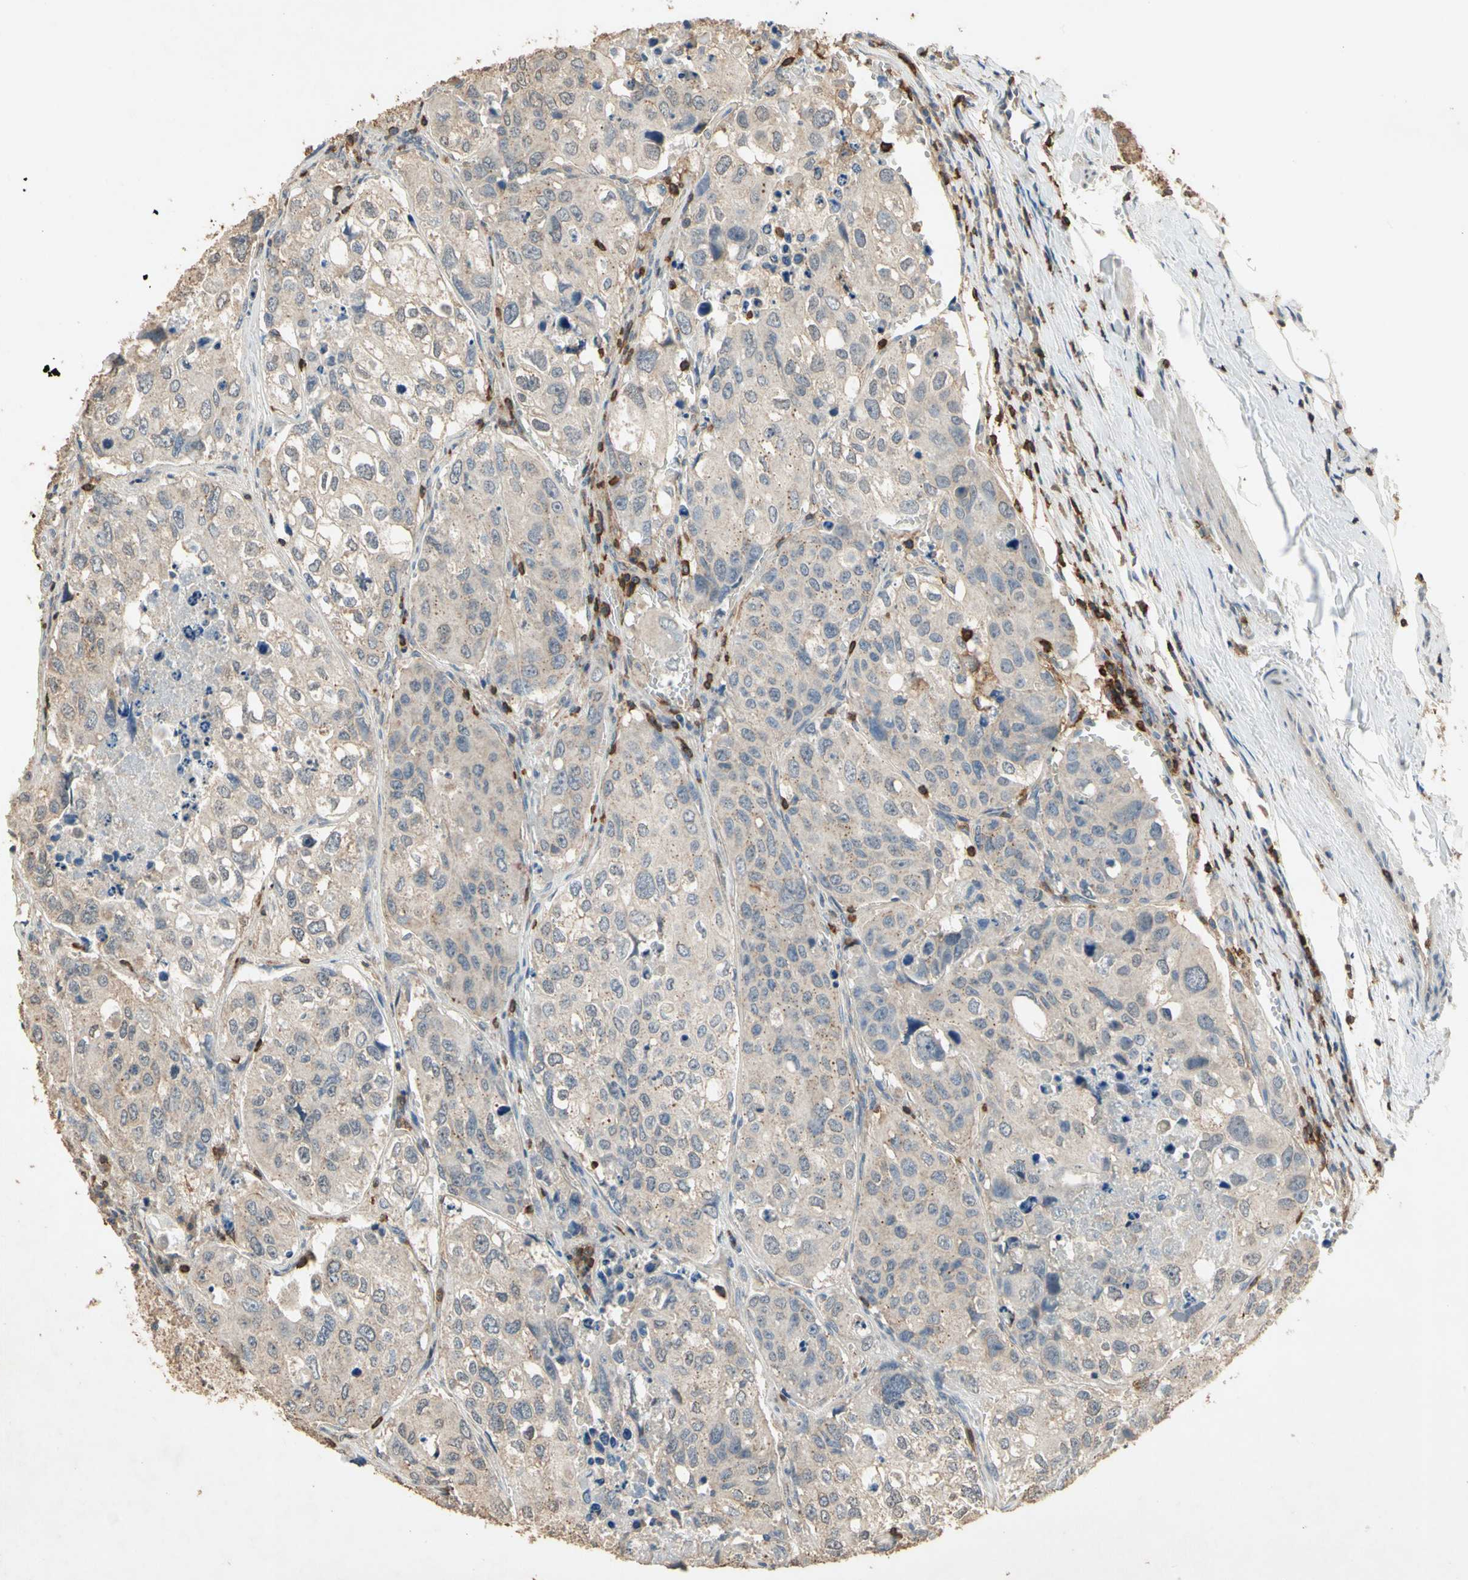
{"staining": {"intensity": "negative", "quantity": "none", "location": "none"}, "tissue": "urothelial cancer", "cell_type": "Tumor cells", "image_type": "cancer", "snomed": [{"axis": "morphology", "description": "Urothelial carcinoma, High grade"}, {"axis": "topography", "description": "Lymph node"}, {"axis": "topography", "description": "Urinary bladder"}], "caption": "Immunohistochemical staining of urothelial carcinoma (high-grade) displays no significant expression in tumor cells.", "gene": "MAP3K10", "patient": {"sex": "male", "age": 51}}